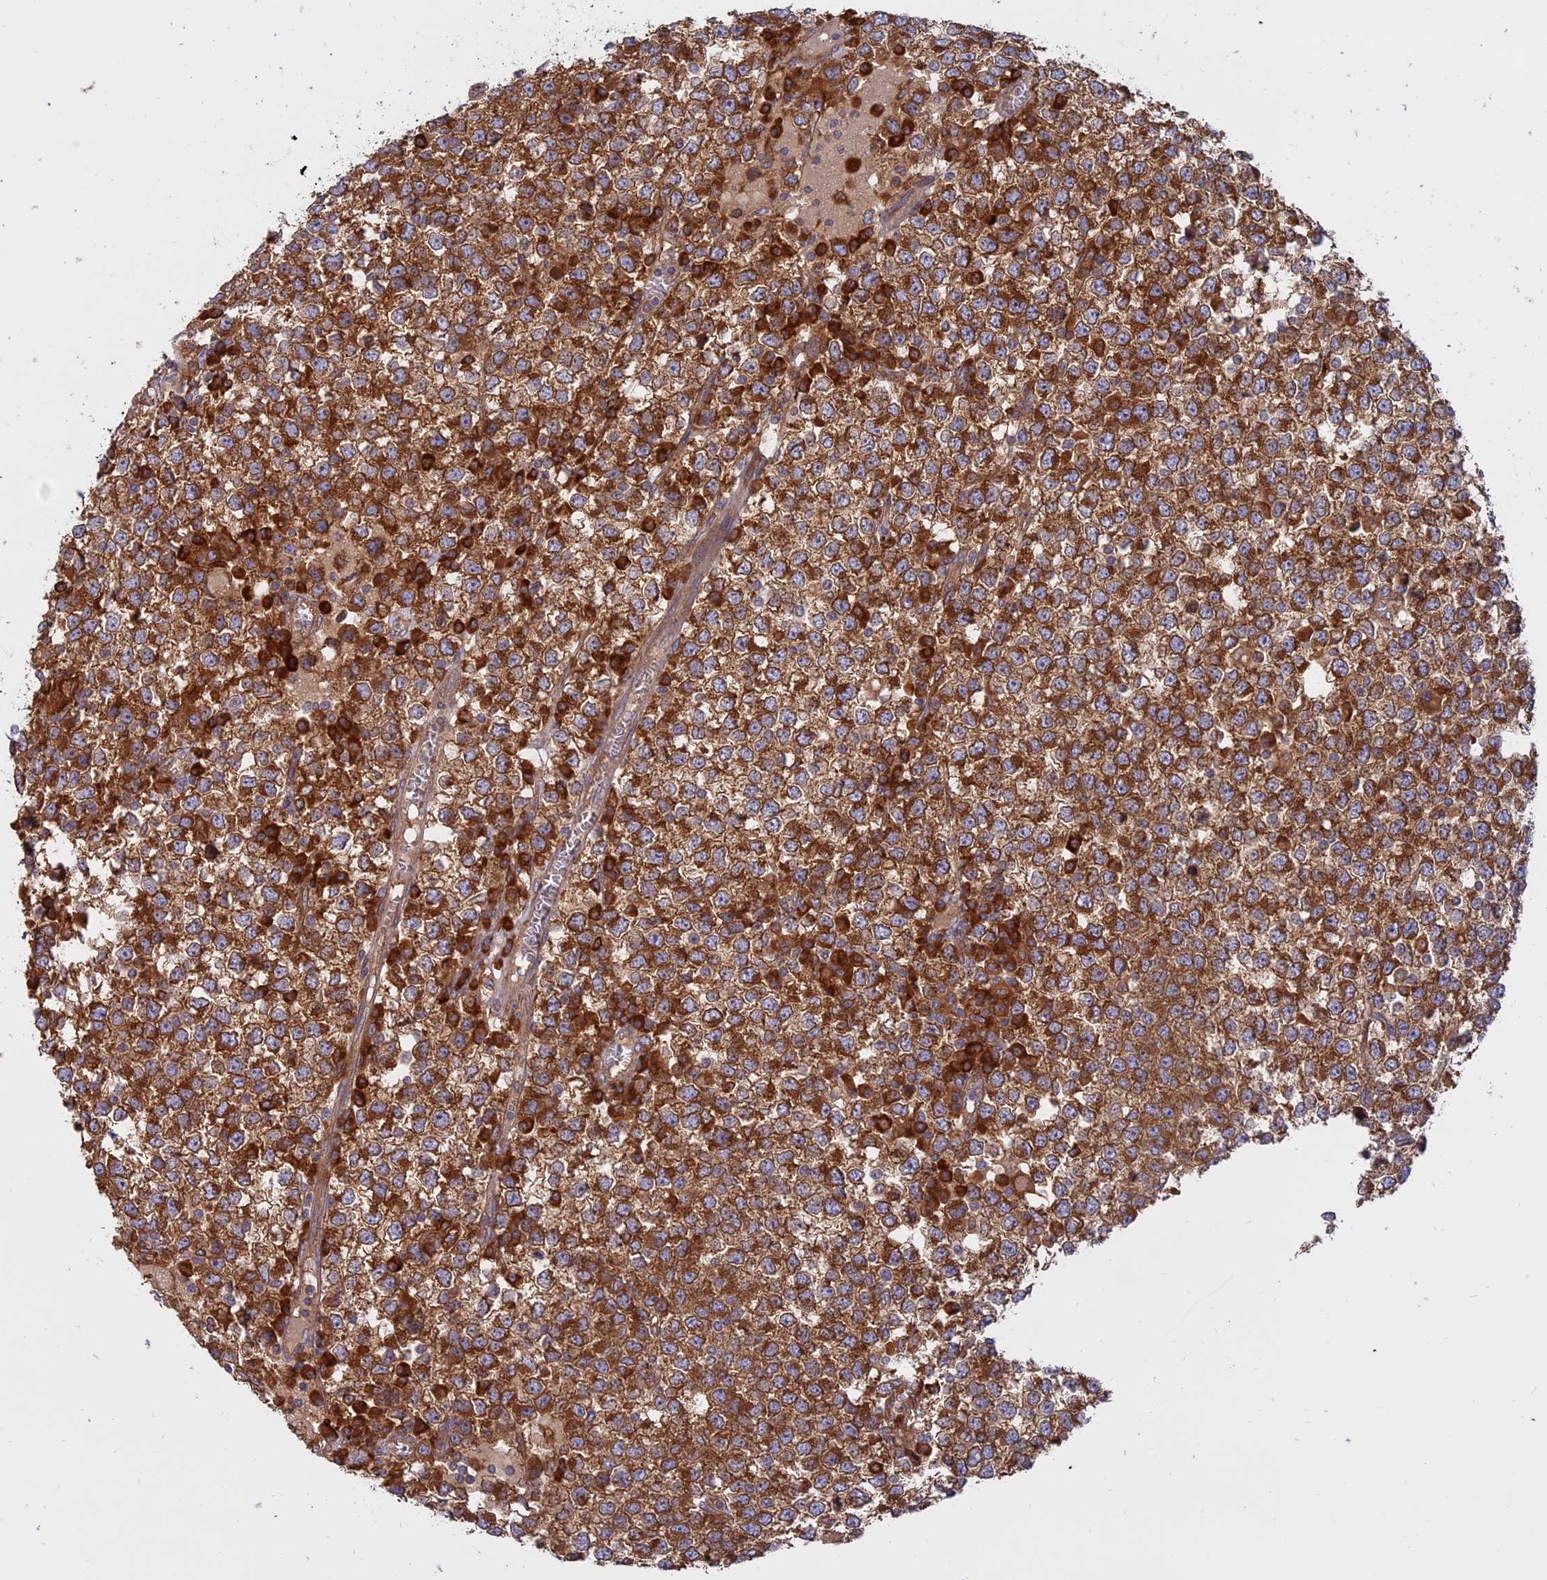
{"staining": {"intensity": "strong", "quantity": ">75%", "location": "cytoplasmic/membranous"}, "tissue": "testis cancer", "cell_type": "Tumor cells", "image_type": "cancer", "snomed": [{"axis": "morphology", "description": "Seminoma, NOS"}, {"axis": "topography", "description": "Testis"}], "caption": "IHC image of seminoma (testis) stained for a protein (brown), which displays high levels of strong cytoplasmic/membranous expression in about >75% of tumor cells.", "gene": "TMEM208", "patient": {"sex": "male", "age": 65}}